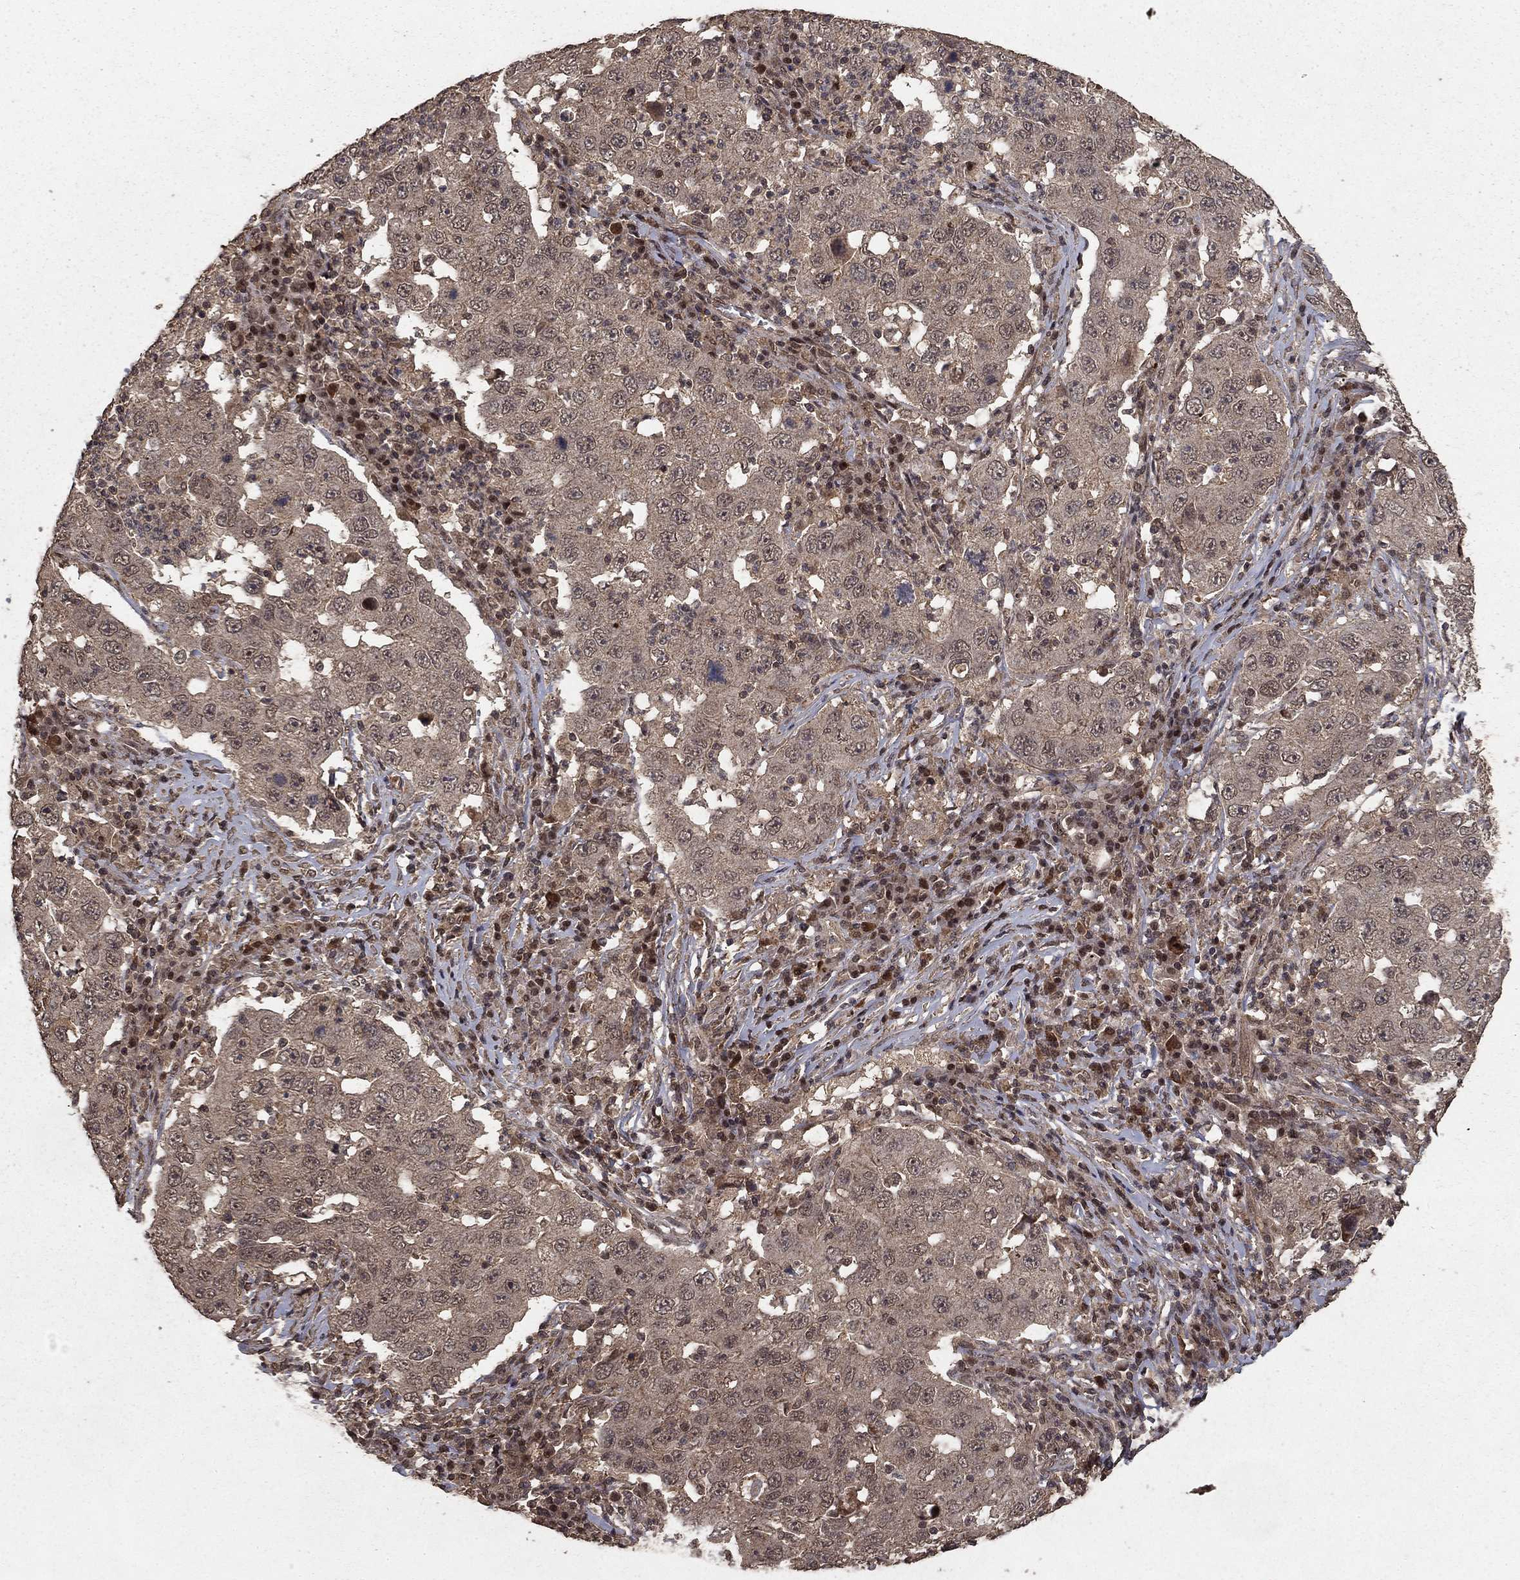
{"staining": {"intensity": "weak", "quantity": ">75%", "location": "cytoplasmic/membranous"}, "tissue": "lung cancer", "cell_type": "Tumor cells", "image_type": "cancer", "snomed": [{"axis": "morphology", "description": "Adenocarcinoma, NOS"}, {"axis": "topography", "description": "Lung"}], "caption": "Protein staining shows weak cytoplasmic/membranous expression in approximately >75% of tumor cells in lung cancer. (DAB (3,3'-diaminobenzidine) = brown stain, brightfield microscopy at high magnification).", "gene": "PRDM1", "patient": {"sex": "male", "age": 73}}